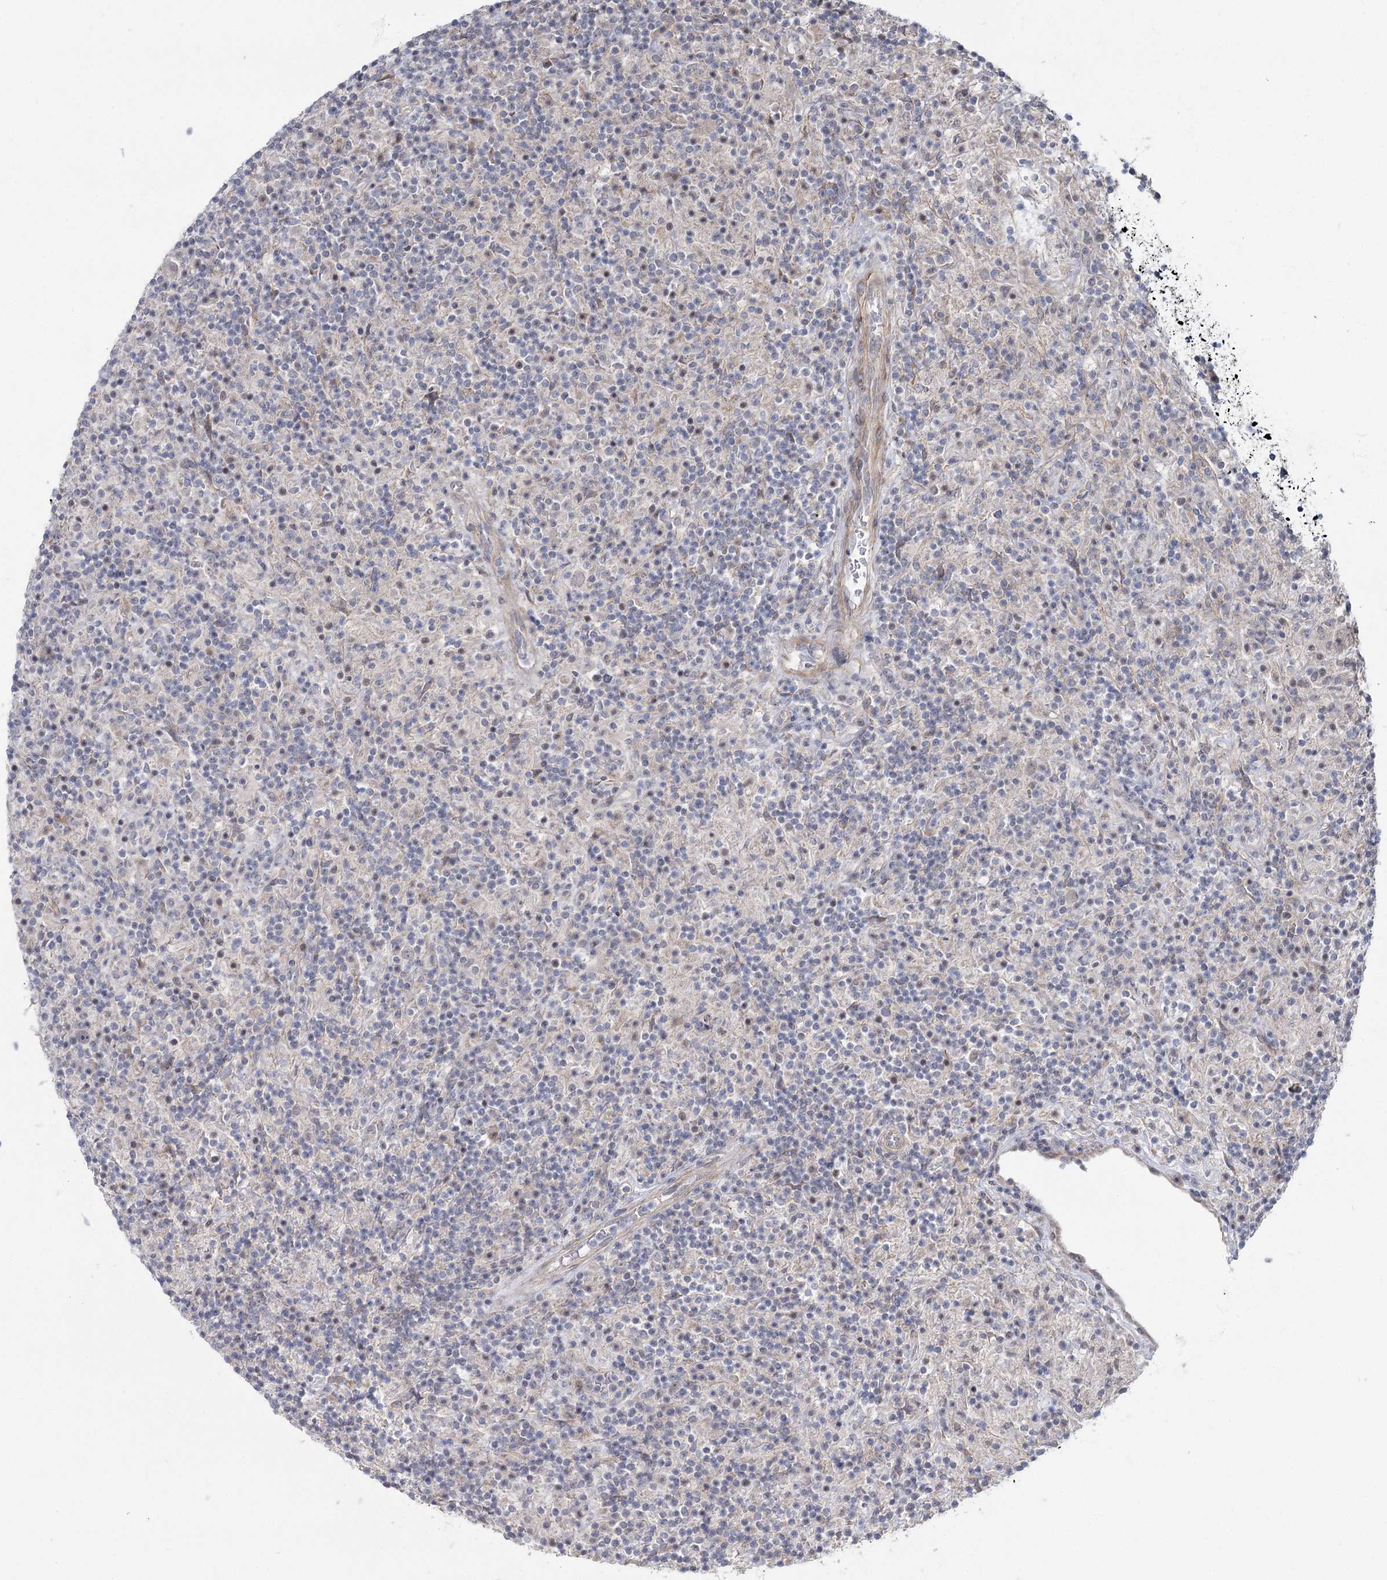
{"staining": {"intensity": "negative", "quantity": "none", "location": "none"}, "tissue": "lymphoma", "cell_type": "Tumor cells", "image_type": "cancer", "snomed": [{"axis": "morphology", "description": "Hodgkin's disease, NOS"}, {"axis": "topography", "description": "Lymph node"}], "caption": "This is an immunohistochemistry photomicrograph of lymphoma. There is no expression in tumor cells.", "gene": "TBC1D9B", "patient": {"sex": "male", "age": 70}}